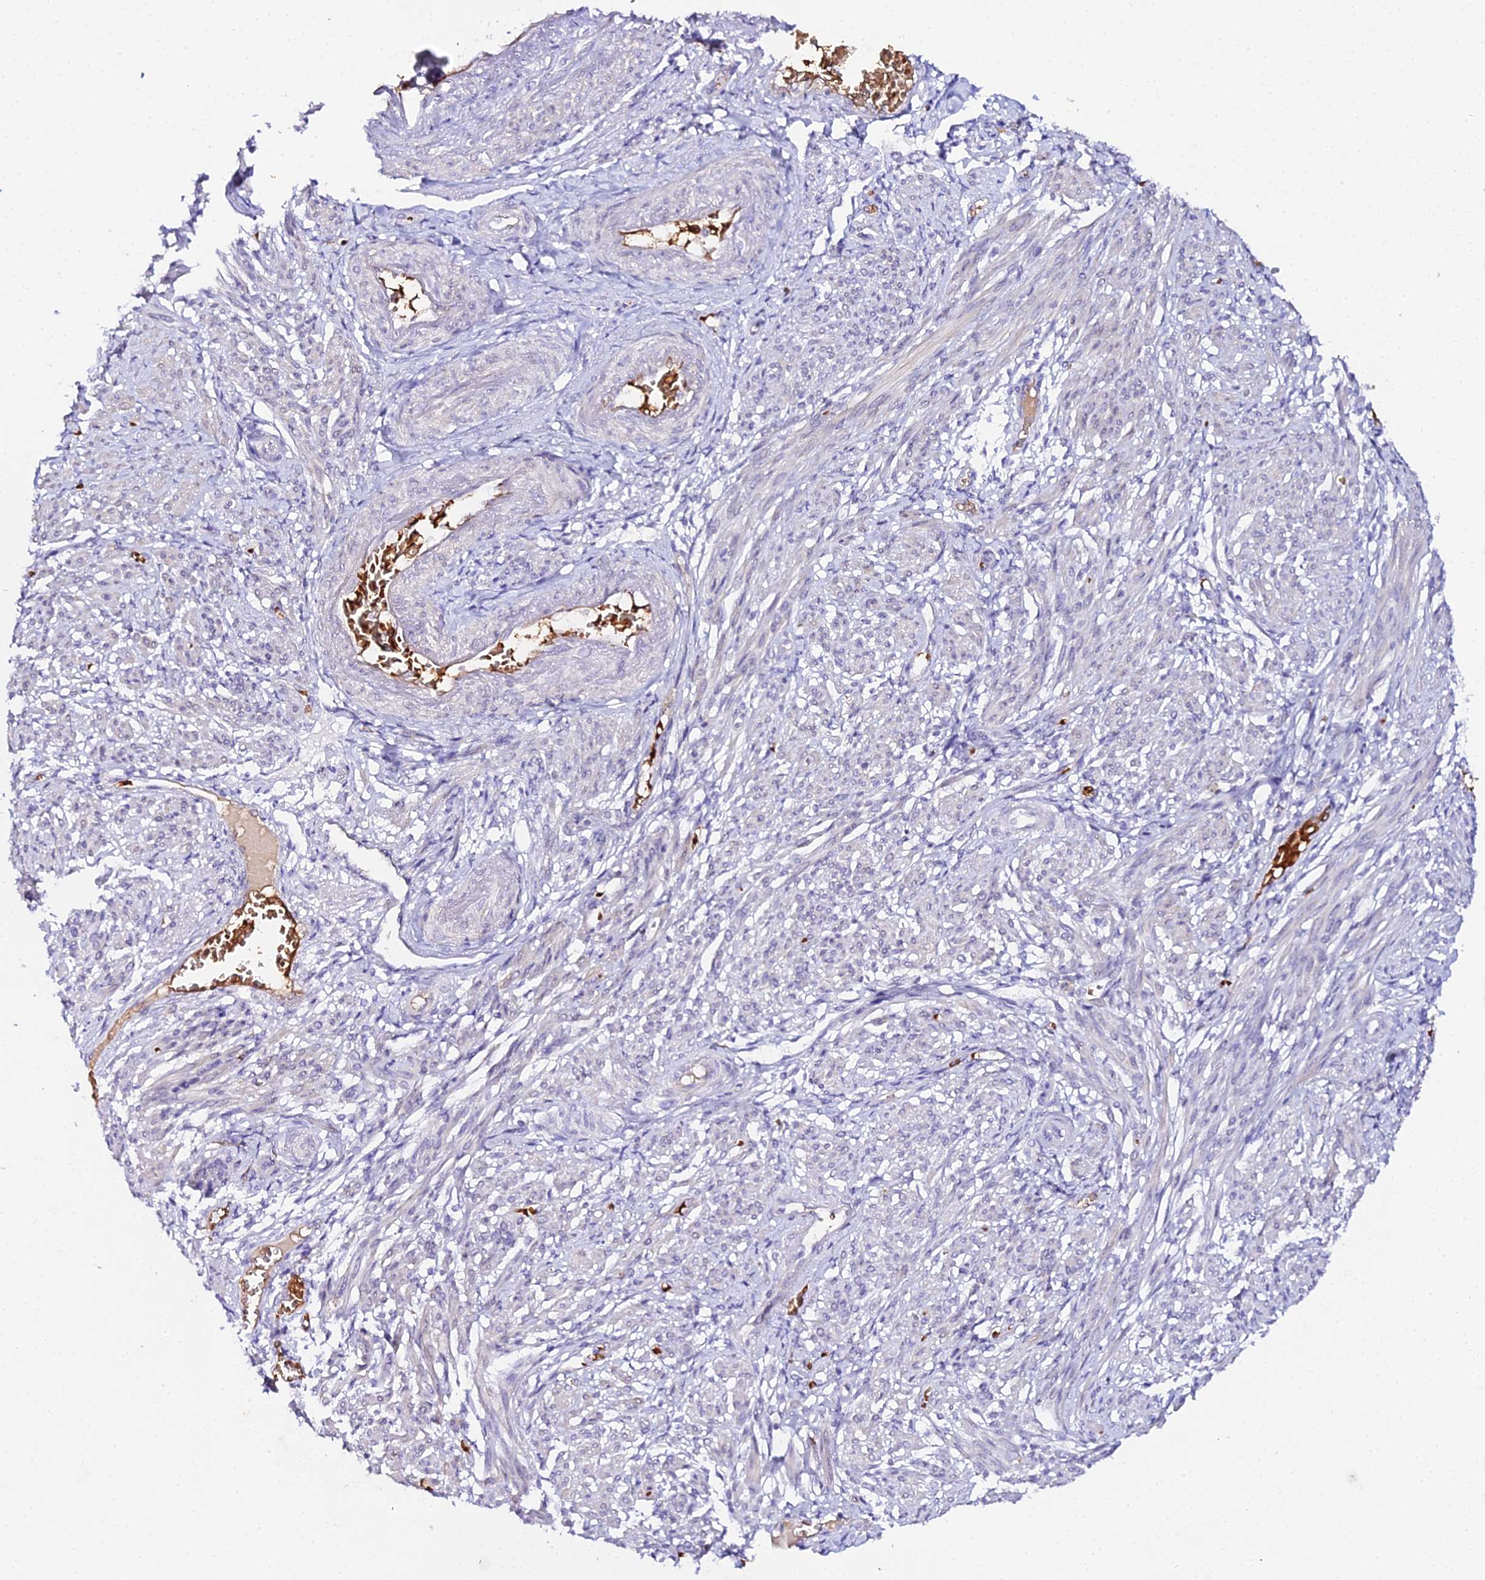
{"staining": {"intensity": "negative", "quantity": "none", "location": "none"}, "tissue": "smooth muscle", "cell_type": "Smooth muscle cells", "image_type": "normal", "snomed": [{"axis": "morphology", "description": "Normal tissue, NOS"}, {"axis": "topography", "description": "Smooth muscle"}], "caption": "This is a histopathology image of IHC staining of normal smooth muscle, which shows no expression in smooth muscle cells.", "gene": "CFAP45", "patient": {"sex": "female", "age": 39}}